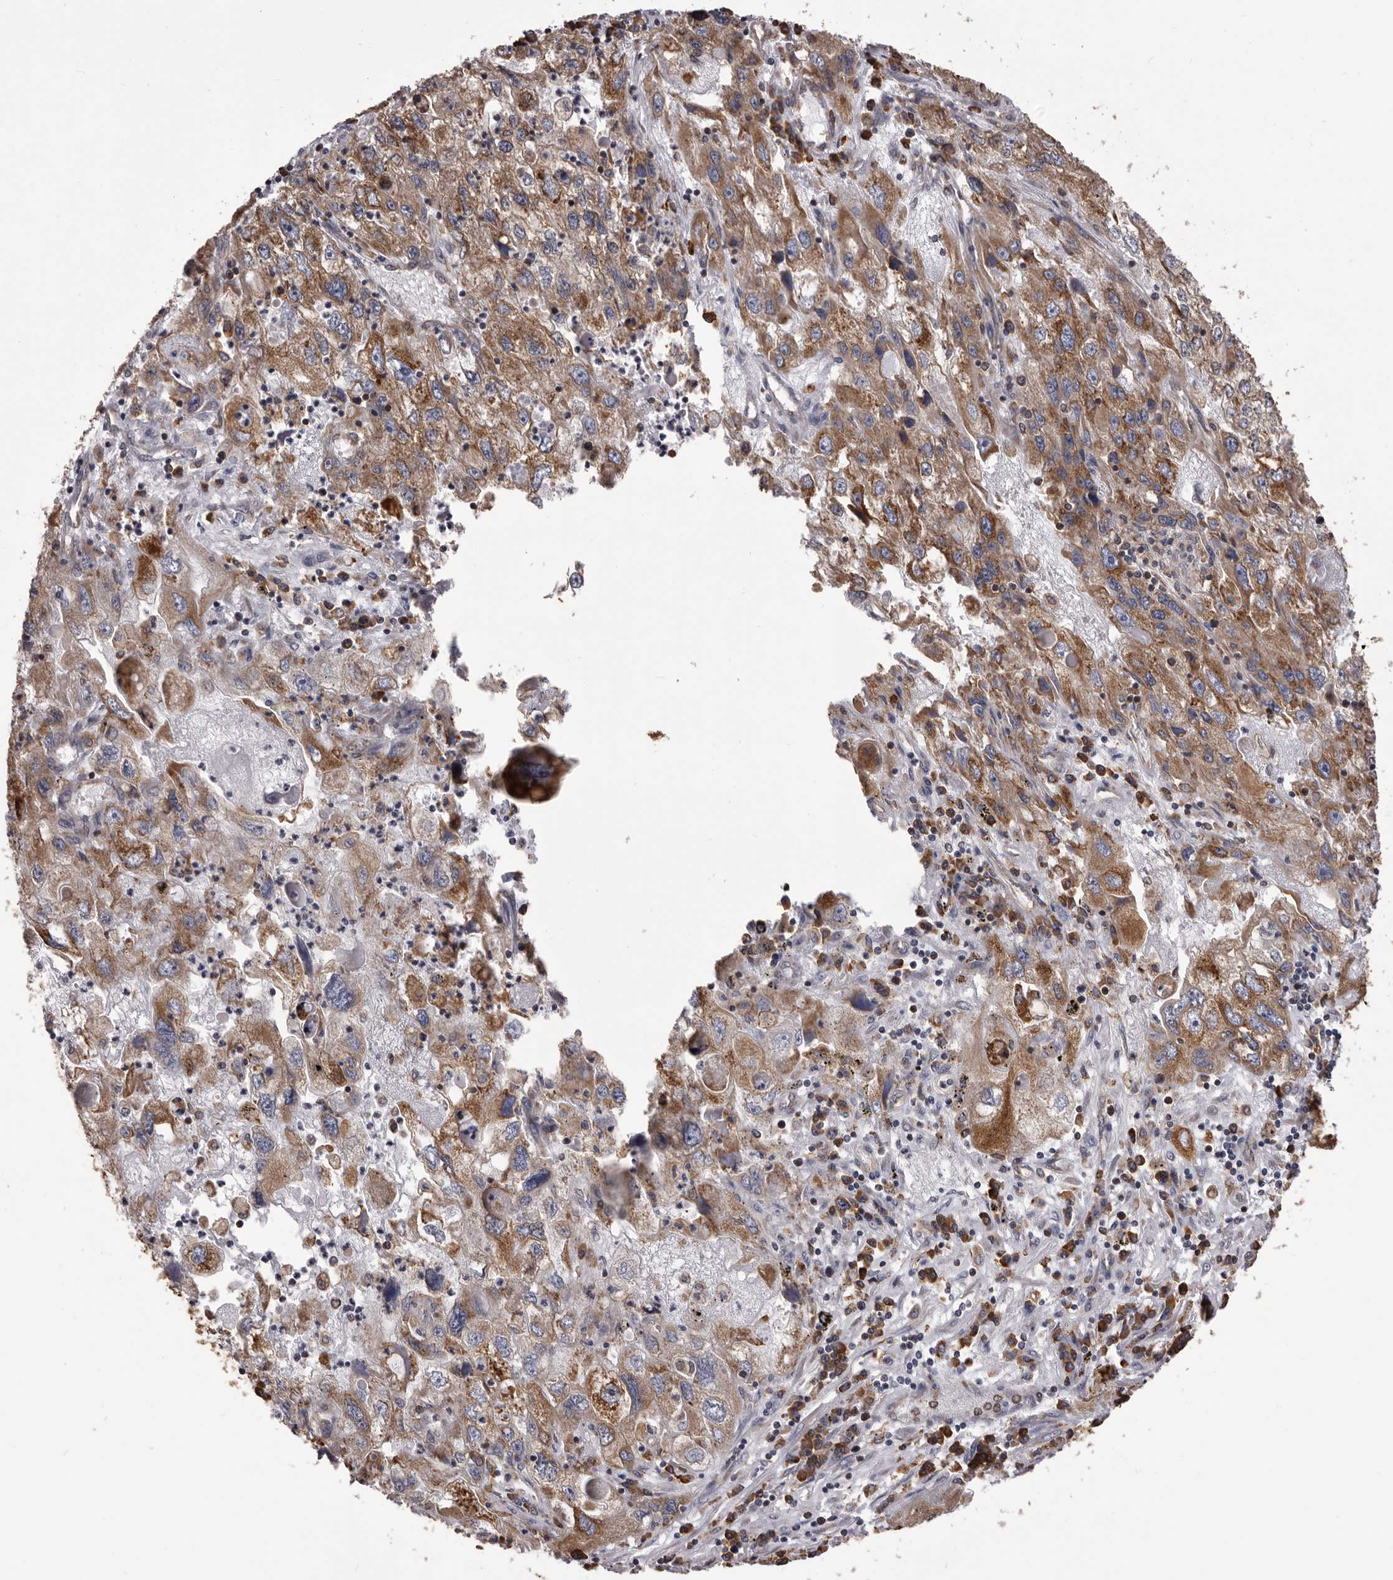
{"staining": {"intensity": "moderate", "quantity": ">75%", "location": "cytoplasmic/membranous"}, "tissue": "endometrial cancer", "cell_type": "Tumor cells", "image_type": "cancer", "snomed": [{"axis": "morphology", "description": "Adenocarcinoma, NOS"}, {"axis": "topography", "description": "Endometrium"}], "caption": "A medium amount of moderate cytoplasmic/membranous staining is seen in approximately >75% of tumor cells in adenocarcinoma (endometrial) tissue. (Brightfield microscopy of DAB IHC at high magnification).", "gene": "QRSL1", "patient": {"sex": "female", "age": 49}}